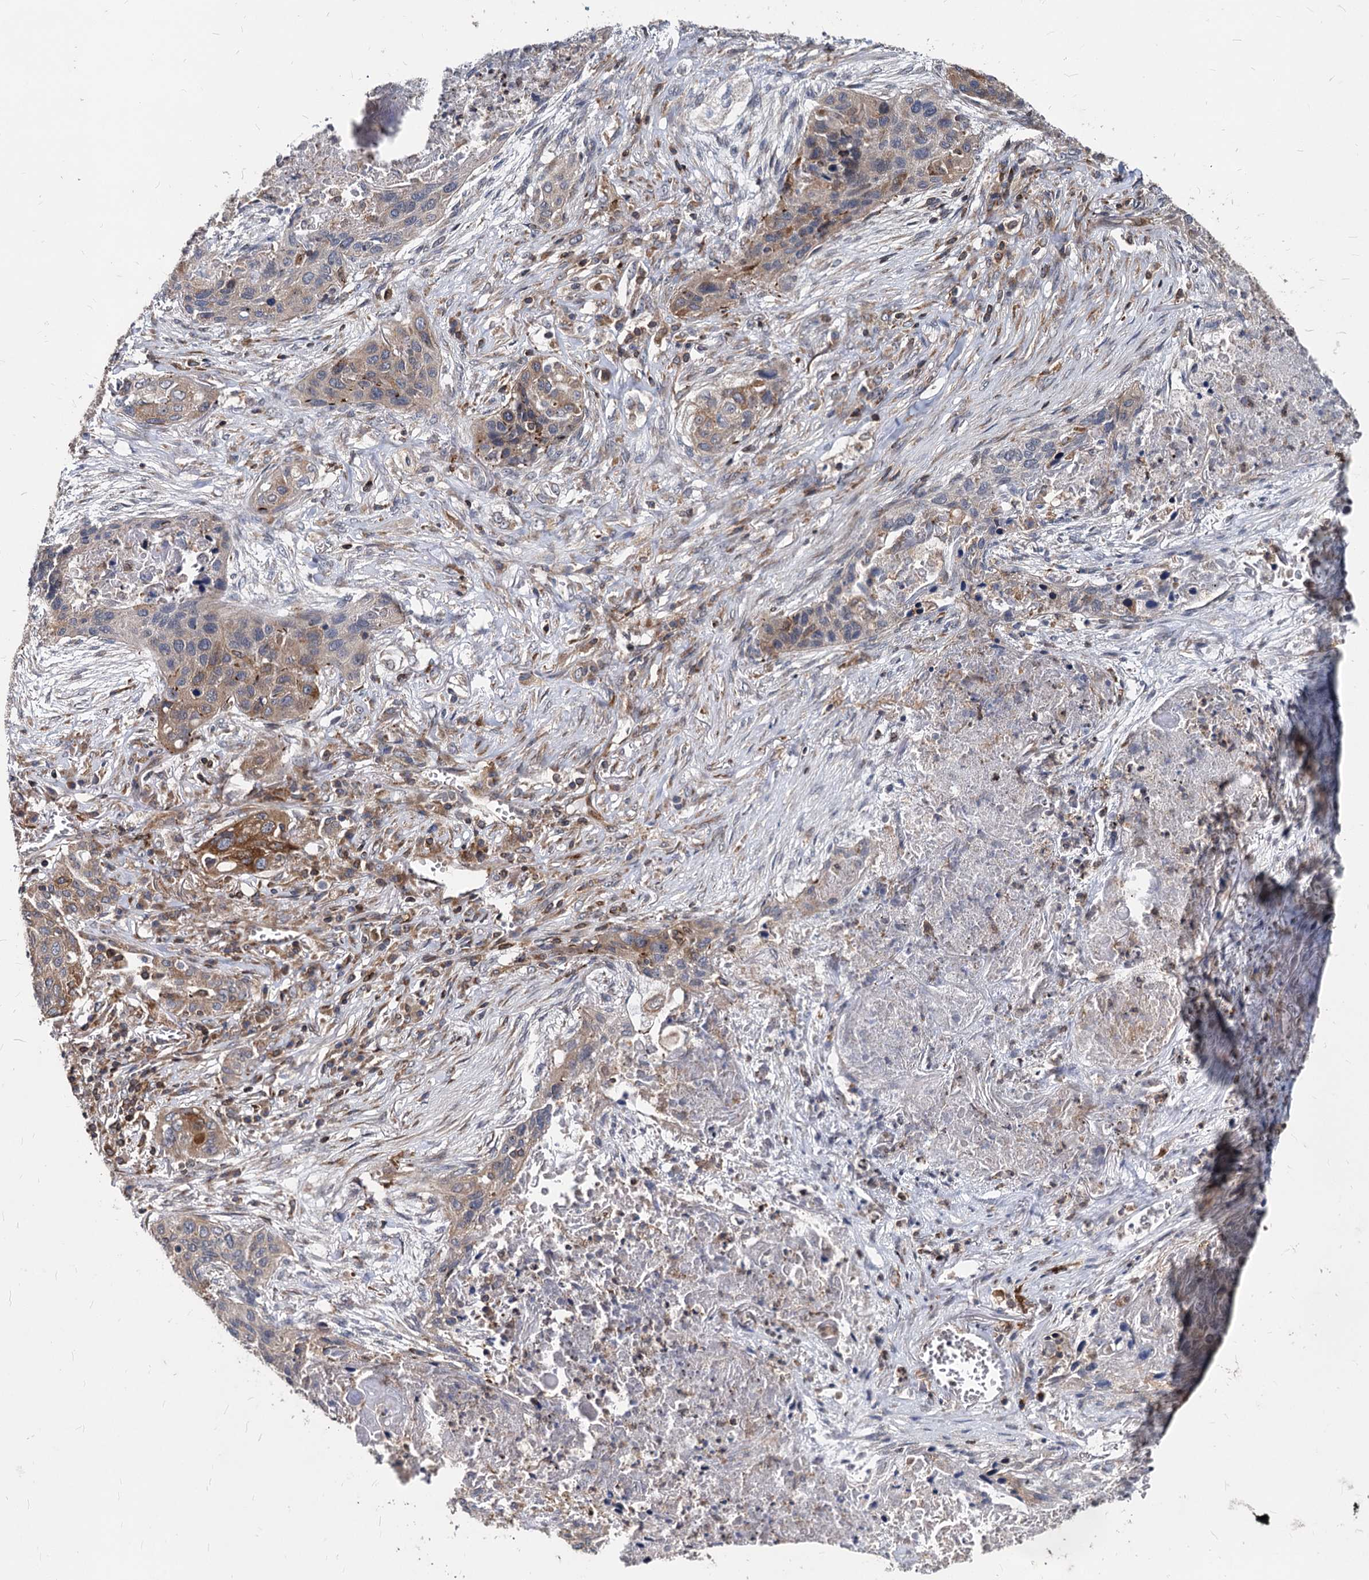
{"staining": {"intensity": "moderate", "quantity": "<25%", "location": "cytoplasmic/membranous"}, "tissue": "lung cancer", "cell_type": "Tumor cells", "image_type": "cancer", "snomed": [{"axis": "morphology", "description": "Squamous cell carcinoma, NOS"}, {"axis": "topography", "description": "Lung"}], "caption": "Brown immunohistochemical staining in human lung cancer (squamous cell carcinoma) displays moderate cytoplasmic/membranous staining in approximately <25% of tumor cells.", "gene": "STIM1", "patient": {"sex": "female", "age": 63}}